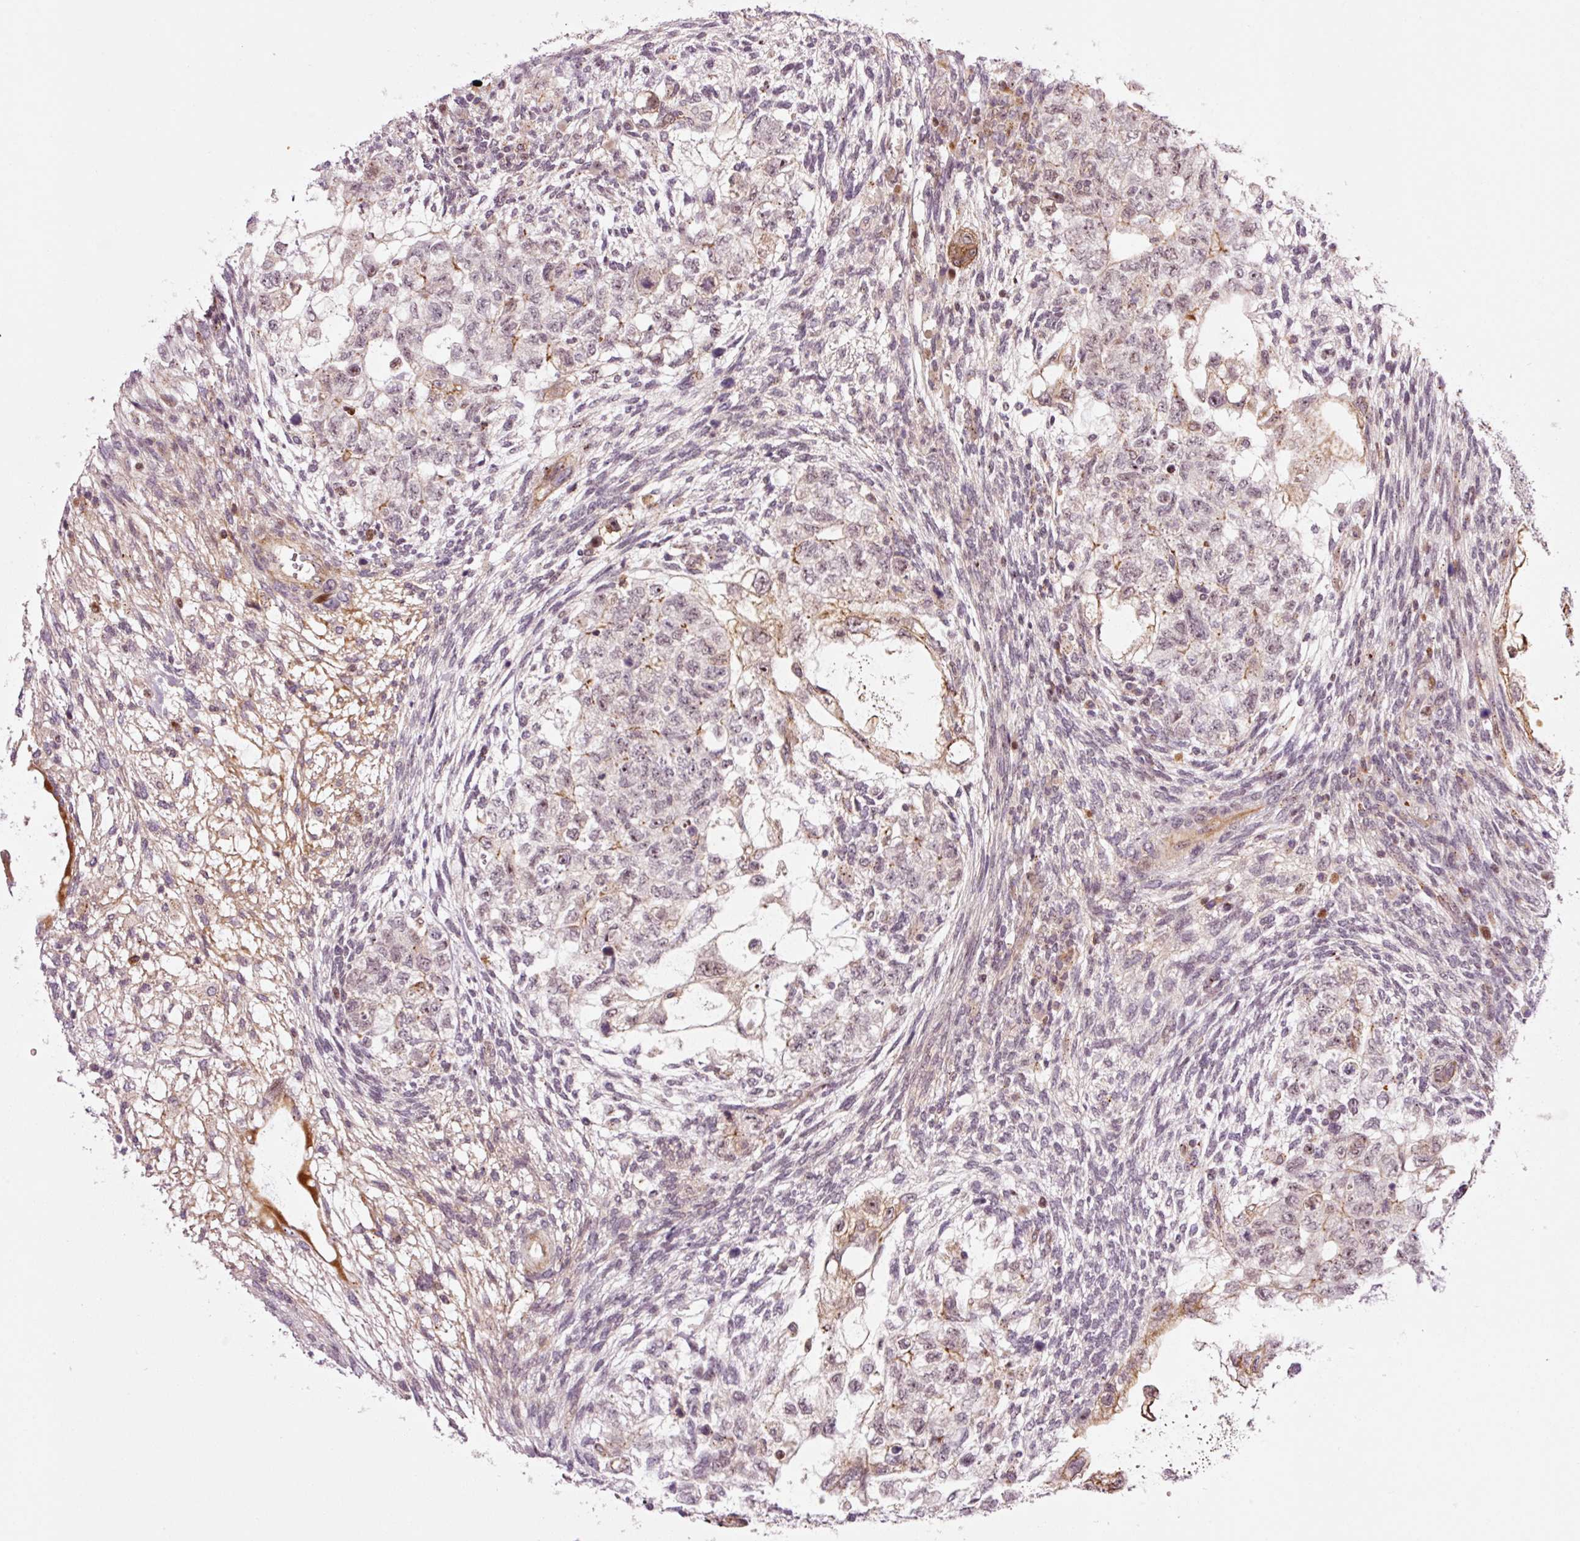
{"staining": {"intensity": "negative", "quantity": "none", "location": "none"}, "tissue": "testis cancer", "cell_type": "Tumor cells", "image_type": "cancer", "snomed": [{"axis": "morphology", "description": "Normal tissue, NOS"}, {"axis": "morphology", "description": "Carcinoma, Embryonal, NOS"}, {"axis": "topography", "description": "Testis"}], "caption": "Immunohistochemical staining of human testis cancer (embryonal carcinoma) shows no significant expression in tumor cells.", "gene": "ANKRD20A1", "patient": {"sex": "male", "age": 36}}